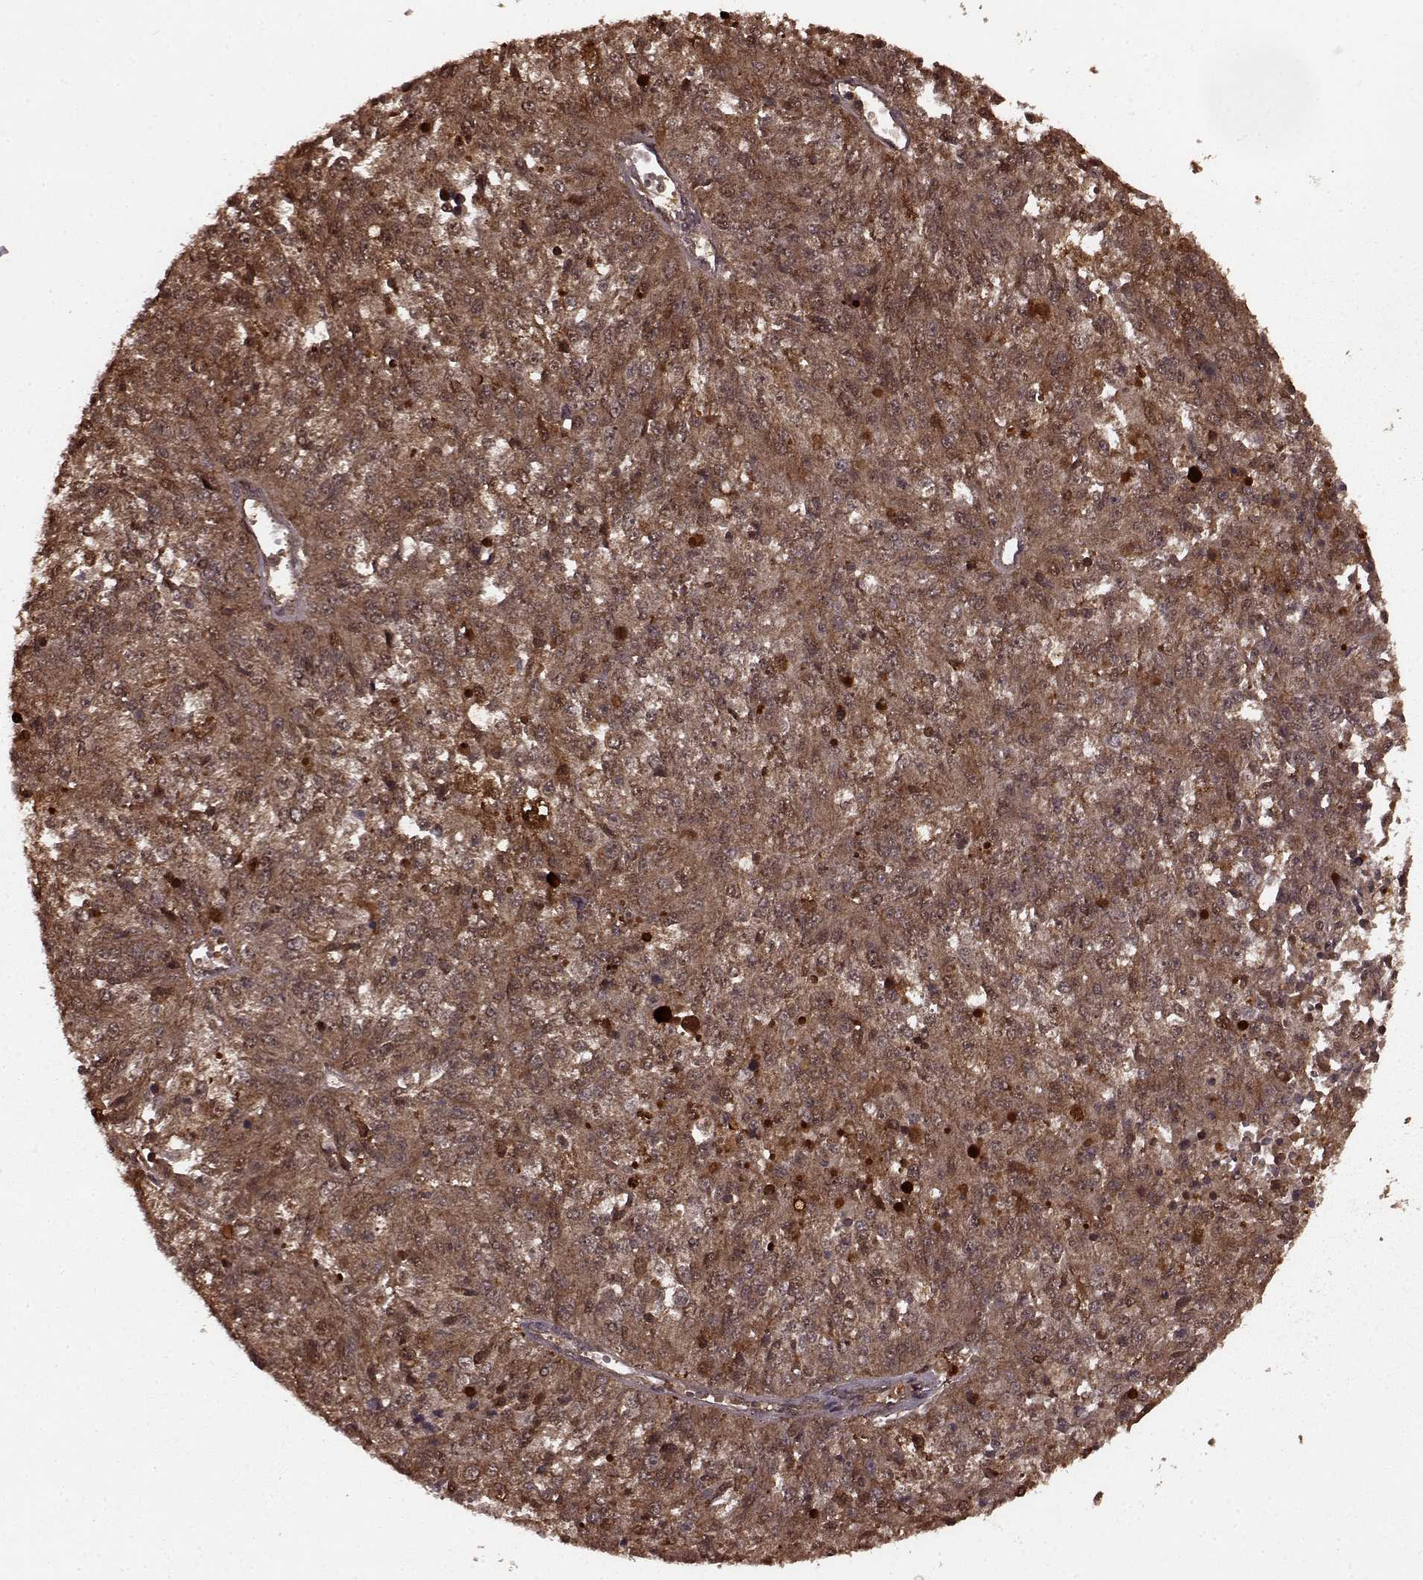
{"staining": {"intensity": "moderate", "quantity": ">75%", "location": "cytoplasmic/membranous,nuclear"}, "tissue": "melanoma", "cell_type": "Tumor cells", "image_type": "cancer", "snomed": [{"axis": "morphology", "description": "Malignant melanoma, Metastatic site"}, {"axis": "topography", "description": "Lymph node"}], "caption": "Melanoma stained for a protein (brown) reveals moderate cytoplasmic/membranous and nuclear positive expression in about >75% of tumor cells.", "gene": "GSS", "patient": {"sex": "female", "age": 64}}